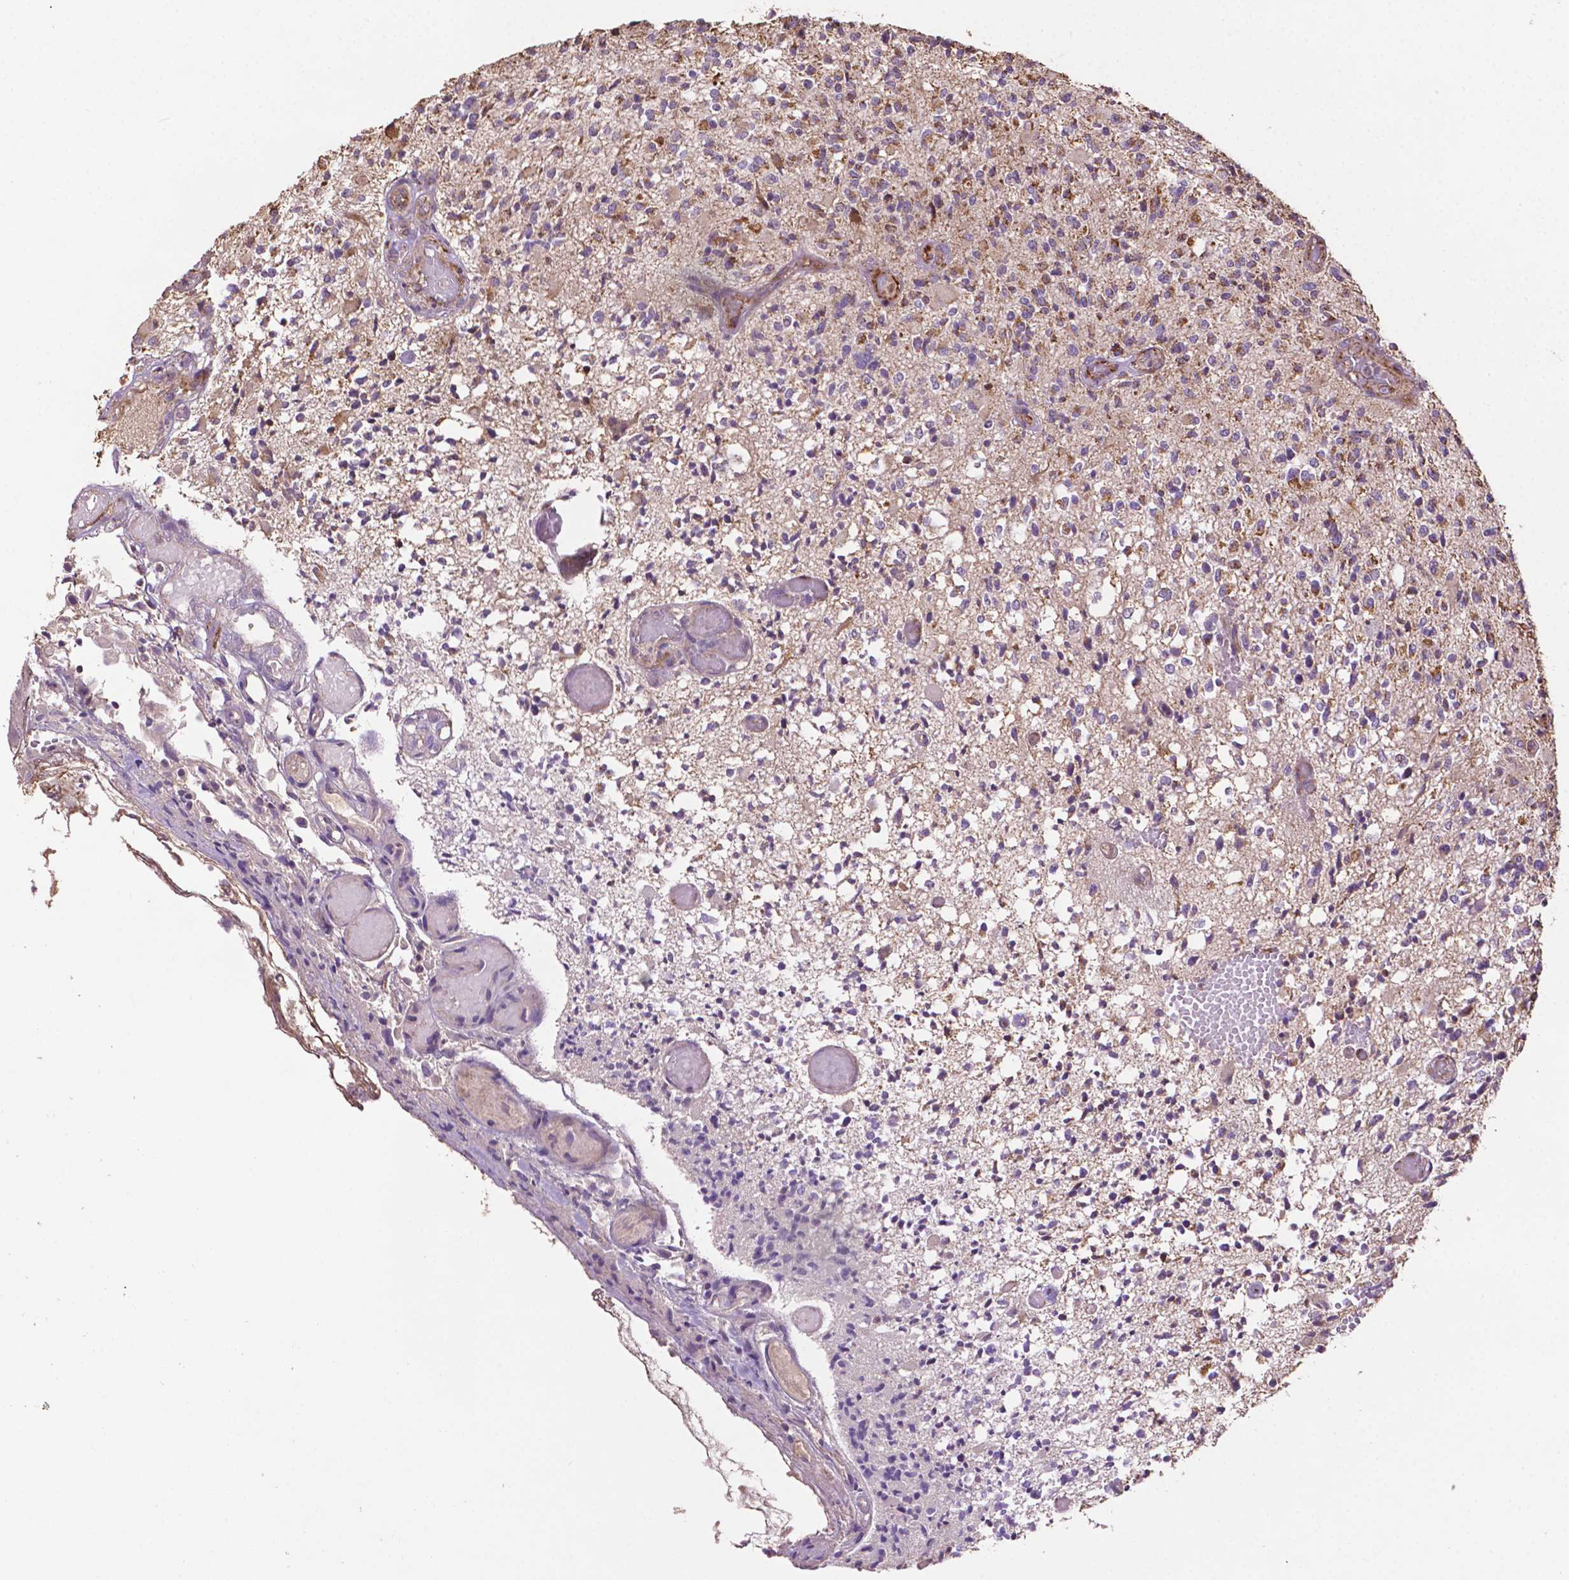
{"staining": {"intensity": "negative", "quantity": "none", "location": "none"}, "tissue": "glioma", "cell_type": "Tumor cells", "image_type": "cancer", "snomed": [{"axis": "morphology", "description": "Glioma, malignant, High grade"}, {"axis": "topography", "description": "Brain"}], "caption": "Protein analysis of malignant glioma (high-grade) demonstrates no significant expression in tumor cells. (DAB immunohistochemistry (IHC) with hematoxylin counter stain).", "gene": "LRR1", "patient": {"sex": "female", "age": 63}}